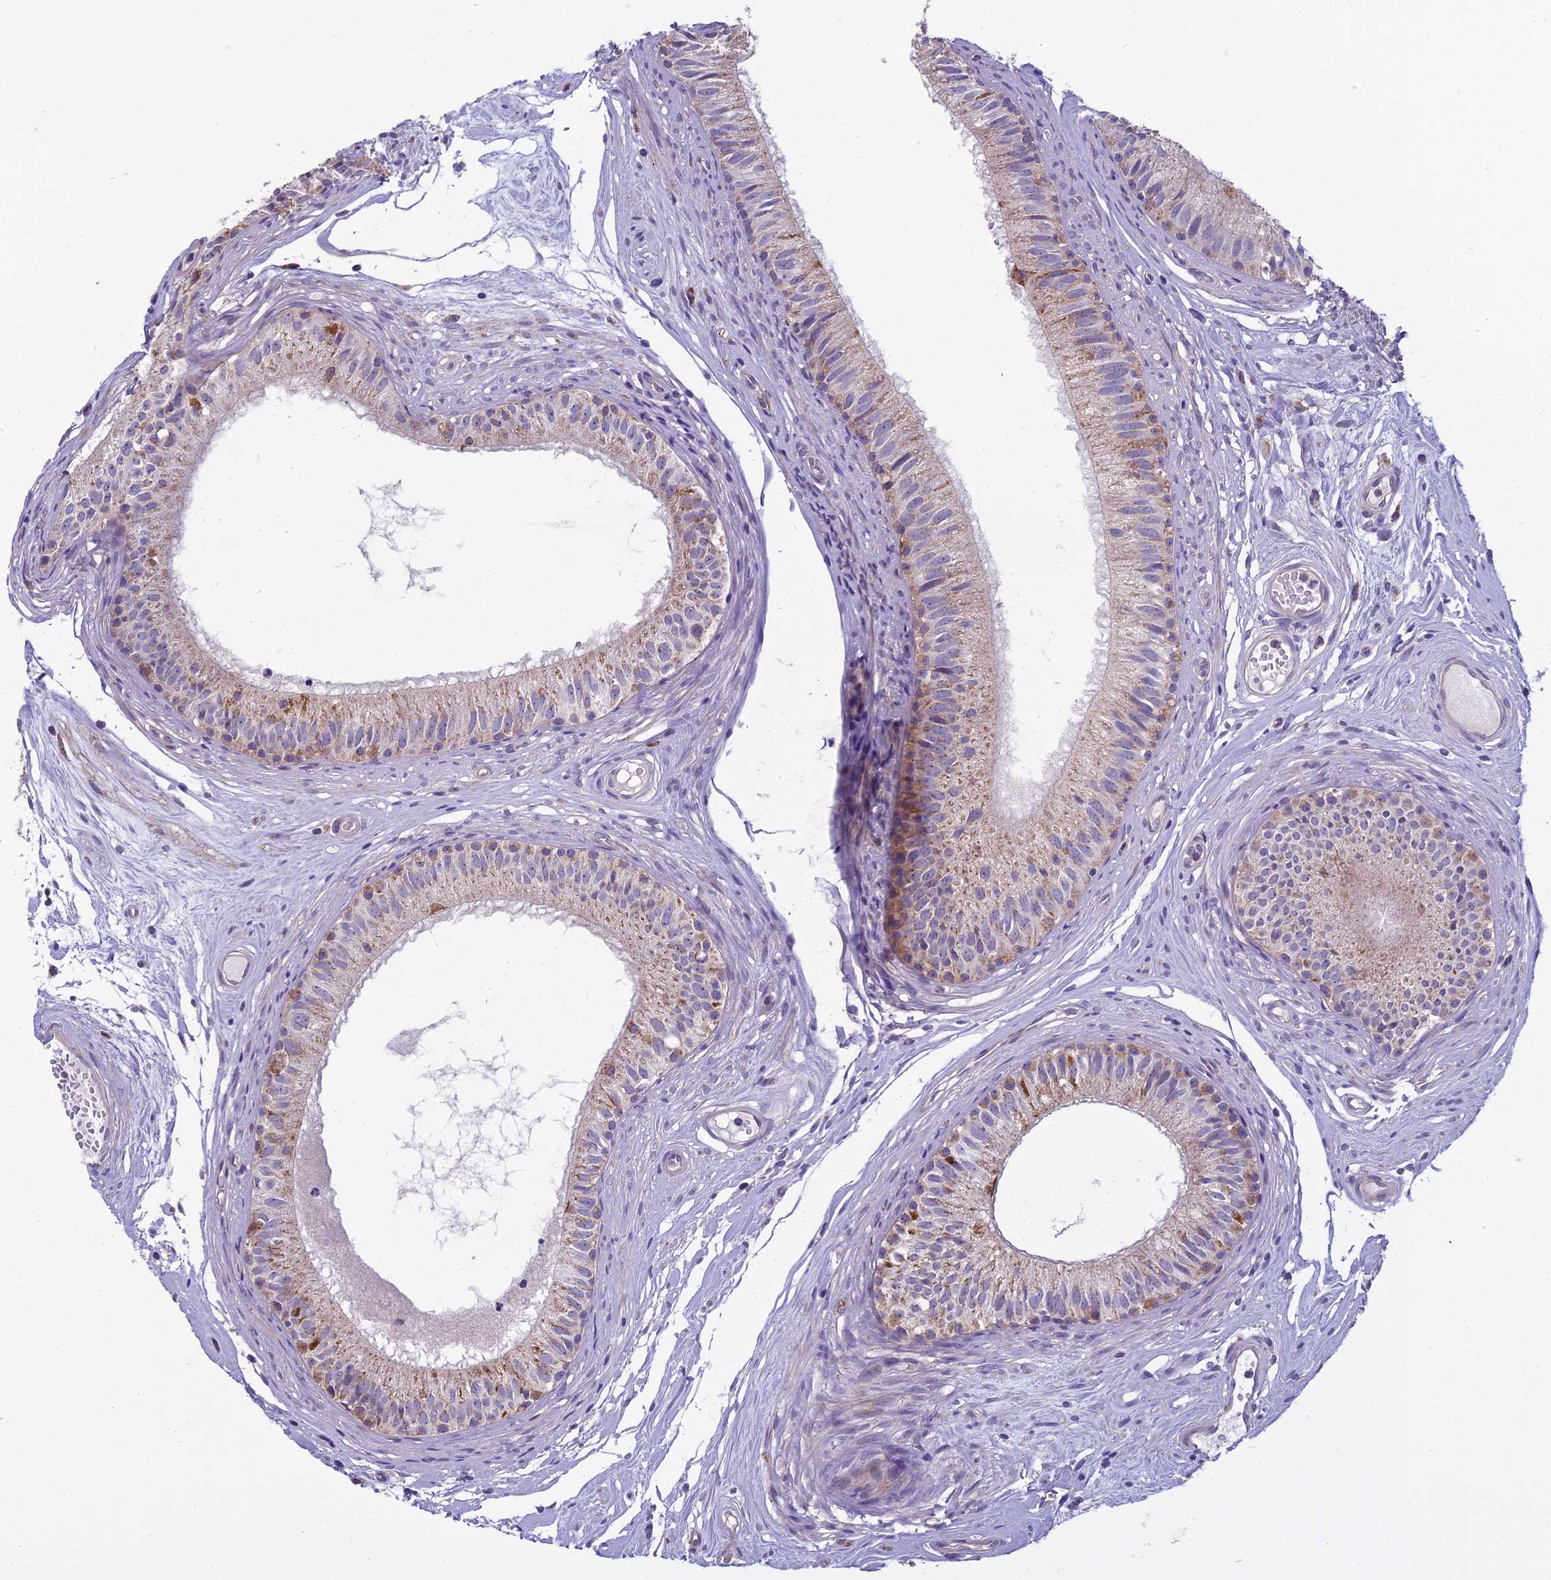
{"staining": {"intensity": "moderate", "quantity": "<25%", "location": "cytoplasmic/membranous"}, "tissue": "epididymis", "cell_type": "Glandular cells", "image_type": "normal", "snomed": [{"axis": "morphology", "description": "Normal tissue, NOS"}, {"axis": "topography", "description": "Epididymis"}], "caption": "The image displays staining of benign epididymis, revealing moderate cytoplasmic/membranous protein expression (brown color) within glandular cells.", "gene": "DUS2", "patient": {"sex": "male", "age": 74}}